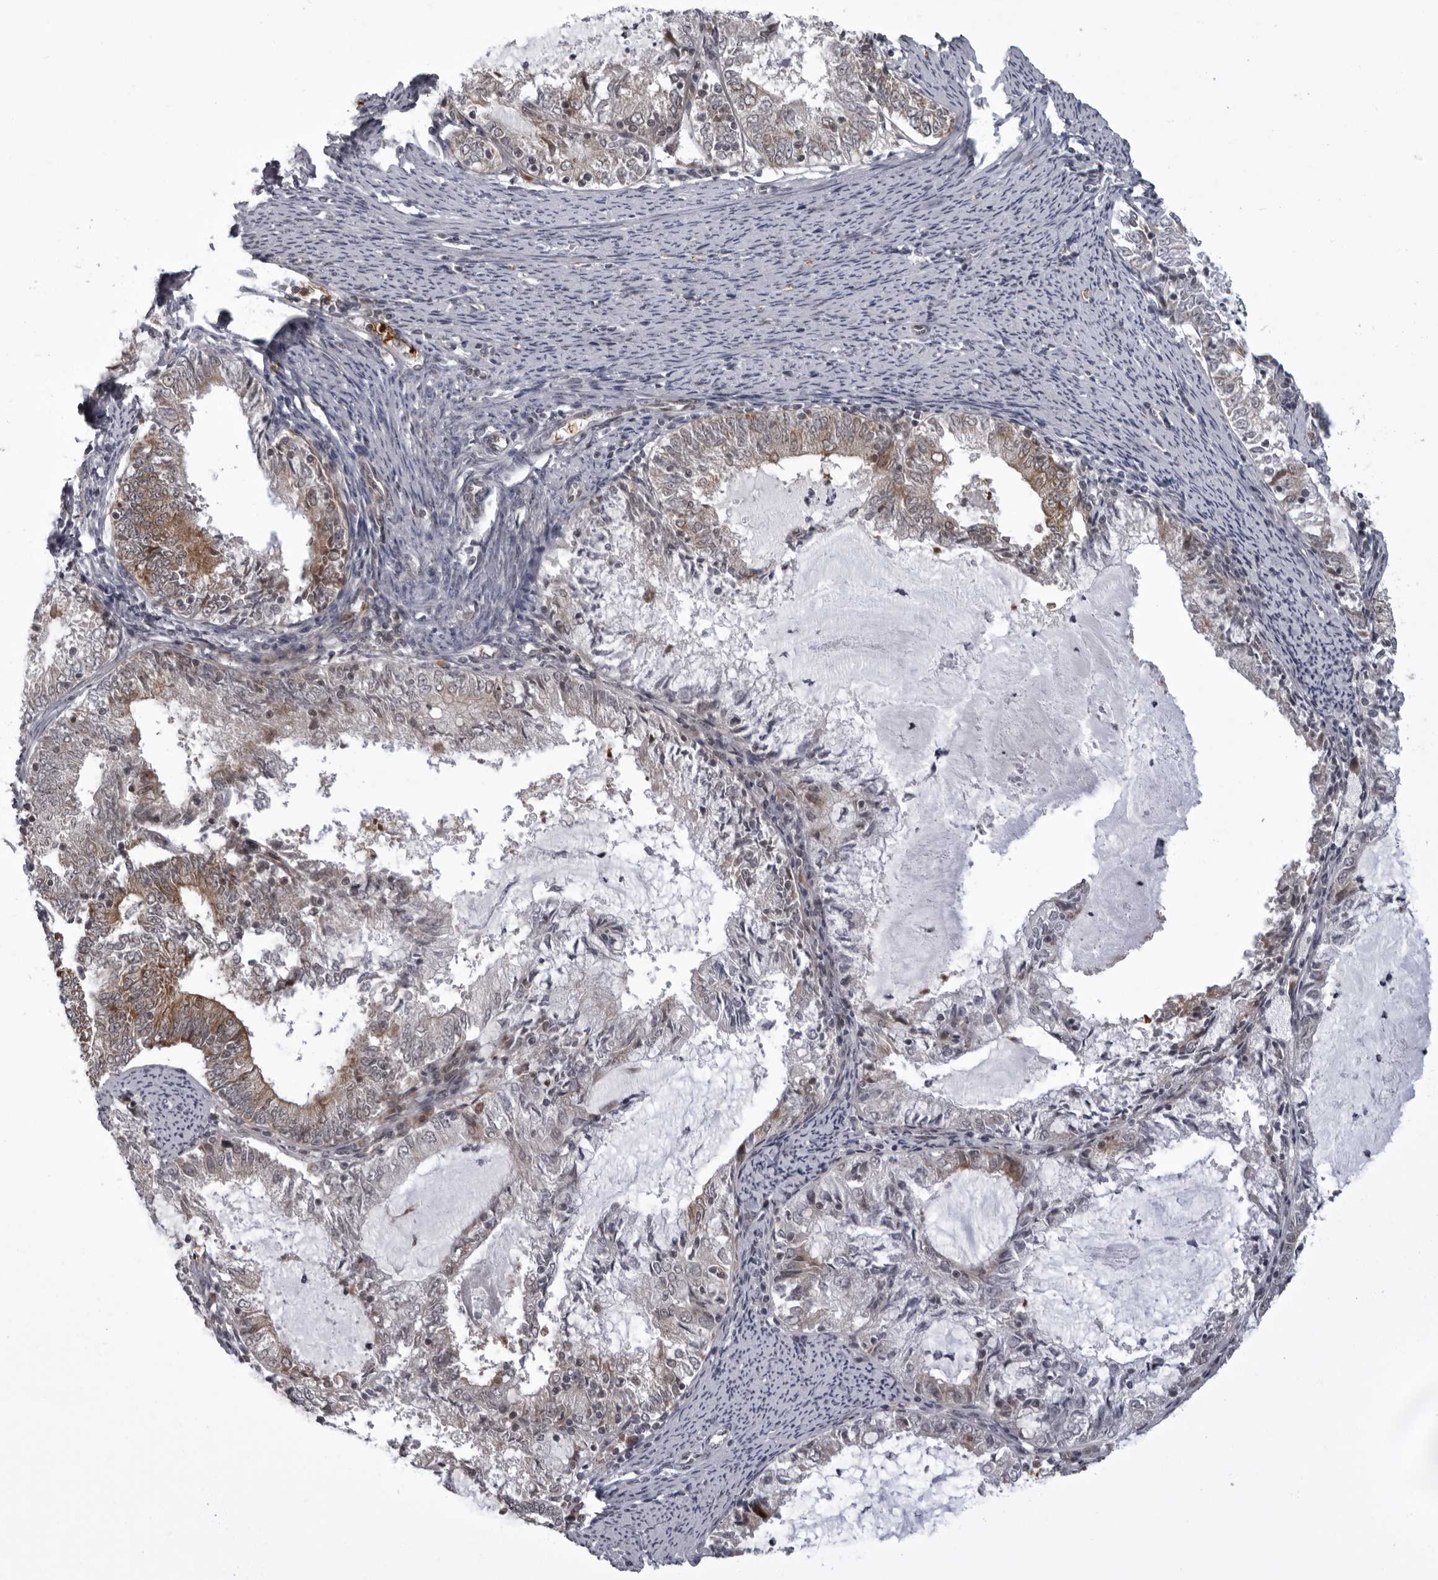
{"staining": {"intensity": "moderate", "quantity": "25%-75%", "location": "cytoplasmic/membranous"}, "tissue": "endometrial cancer", "cell_type": "Tumor cells", "image_type": "cancer", "snomed": [{"axis": "morphology", "description": "Adenocarcinoma, NOS"}, {"axis": "topography", "description": "Endometrium"}], "caption": "A high-resolution image shows immunohistochemistry (IHC) staining of endometrial adenocarcinoma, which shows moderate cytoplasmic/membranous staining in approximately 25%-75% of tumor cells.", "gene": "THOP1", "patient": {"sex": "female", "age": 57}}